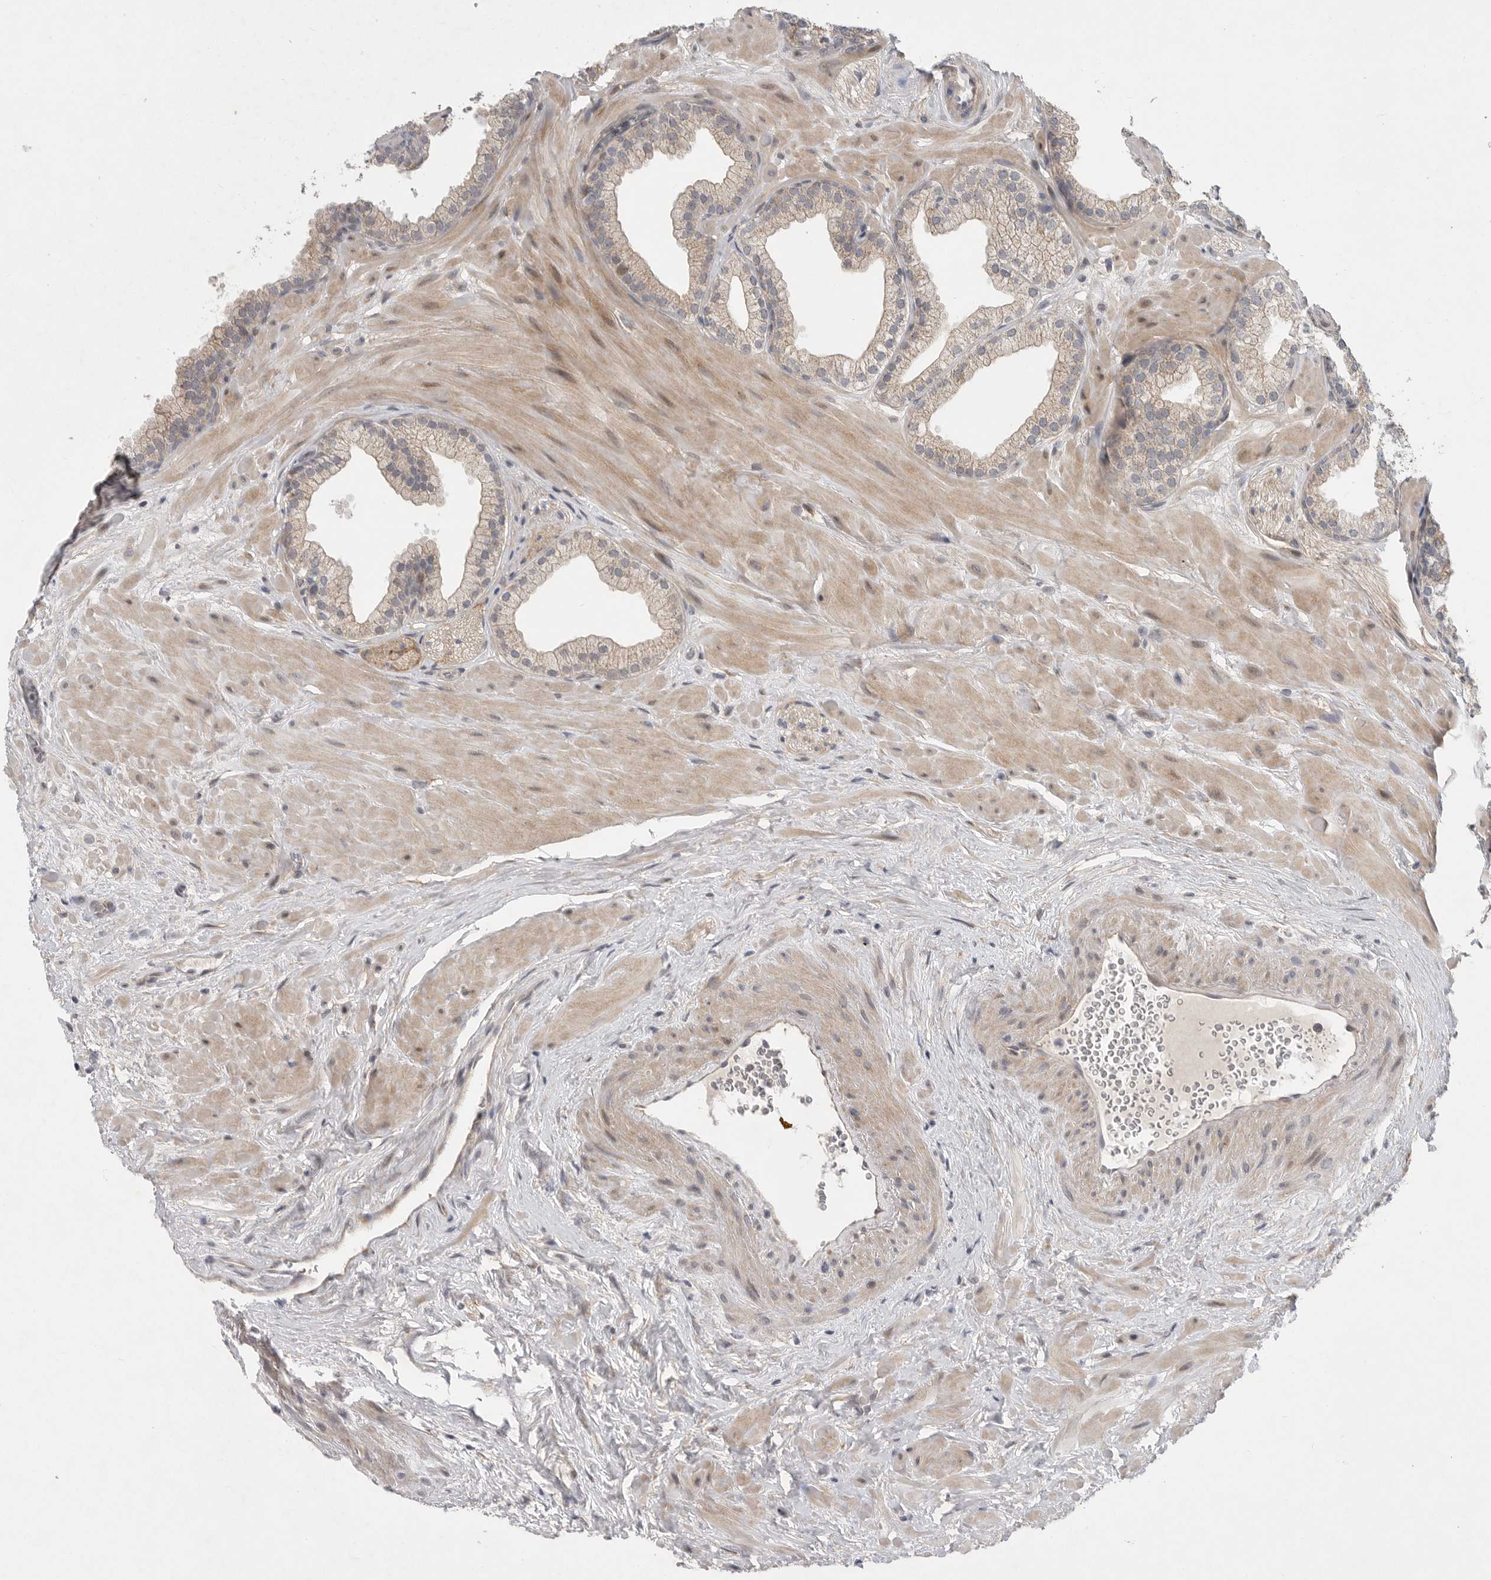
{"staining": {"intensity": "weak", "quantity": "<25%", "location": "cytoplasmic/membranous"}, "tissue": "prostate", "cell_type": "Glandular cells", "image_type": "normal", "snomed": [{"axis": "morphology", "description": "Normal tissue, NOS"}, {"axis": "morphology", "description": "Urothelial carcinoma, Low grade"}, {"axis": "topography", "description": "Urinary bladder"}, {"axis": "topography", "description": "Prostate"}], "caption": "This is an immunohistochemistry (IHC) image of unremarkable human prostate. There is no staining in glandular cells.", "gene": "FBXO43", "patient": {"sex": "male", "age": 60}}